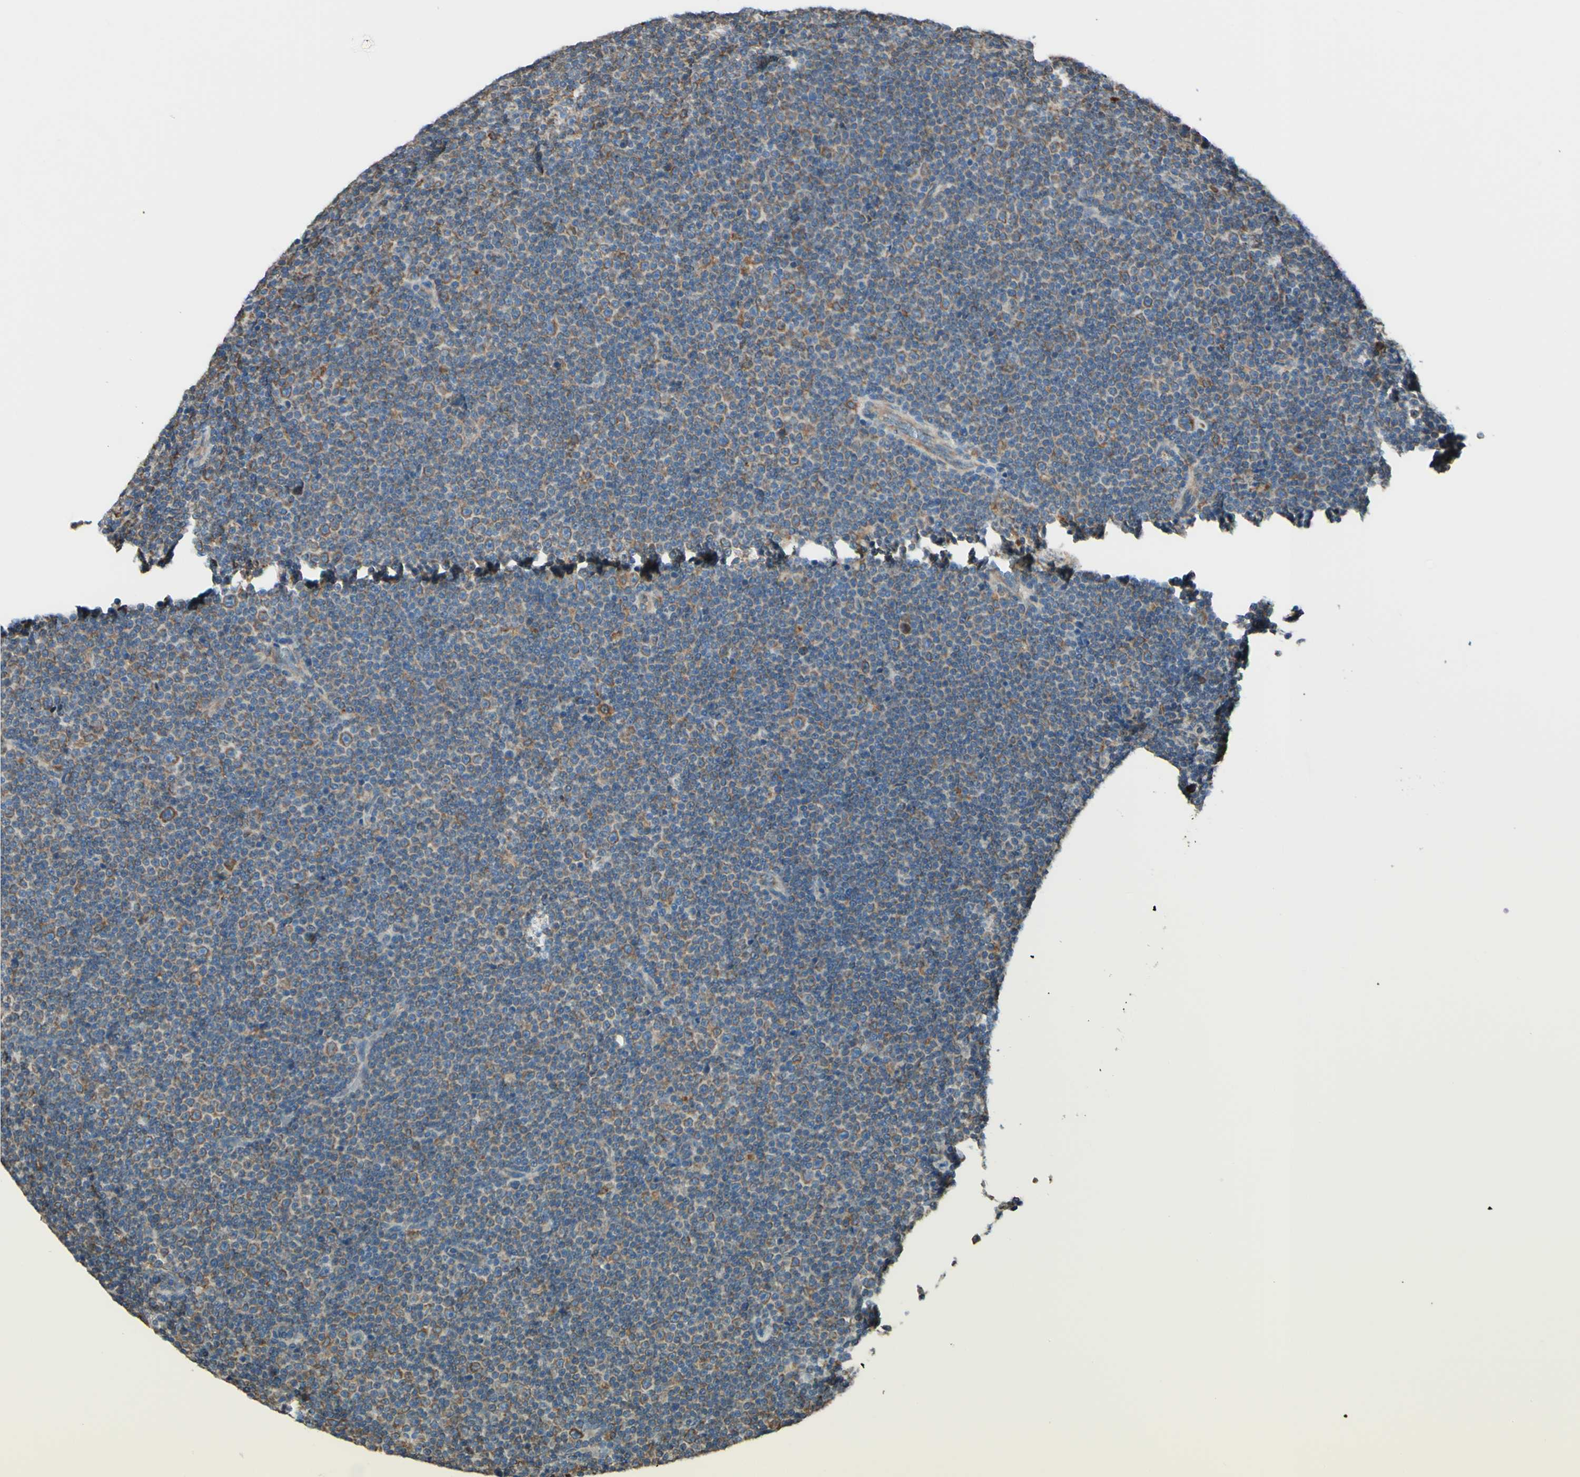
{"staining": {"intensity": "moderate", "quantity": ">75%", "location": "cytoplasmic/membranous"}, "tissue": "lymphoma", "cell_type": "Tumor cells", "image_type": "cancer", "snomed": [{"axis": "morphology", "description": "Malignant lymphoma, non-Hodgkin's type, Low grade"}, {"axis": "topography", "description": "Lymph node"}], "caption": "Low-grade malignant lymphoma, non-Hodgkin's type stained with DAB immunohistochemistry shows medium levels of moderate cytoplasmic/membranous positivity in approximately >75% of tumor cells.", "gene": "DNAJB11", "patient": {"sex": "female", "age": 67}}